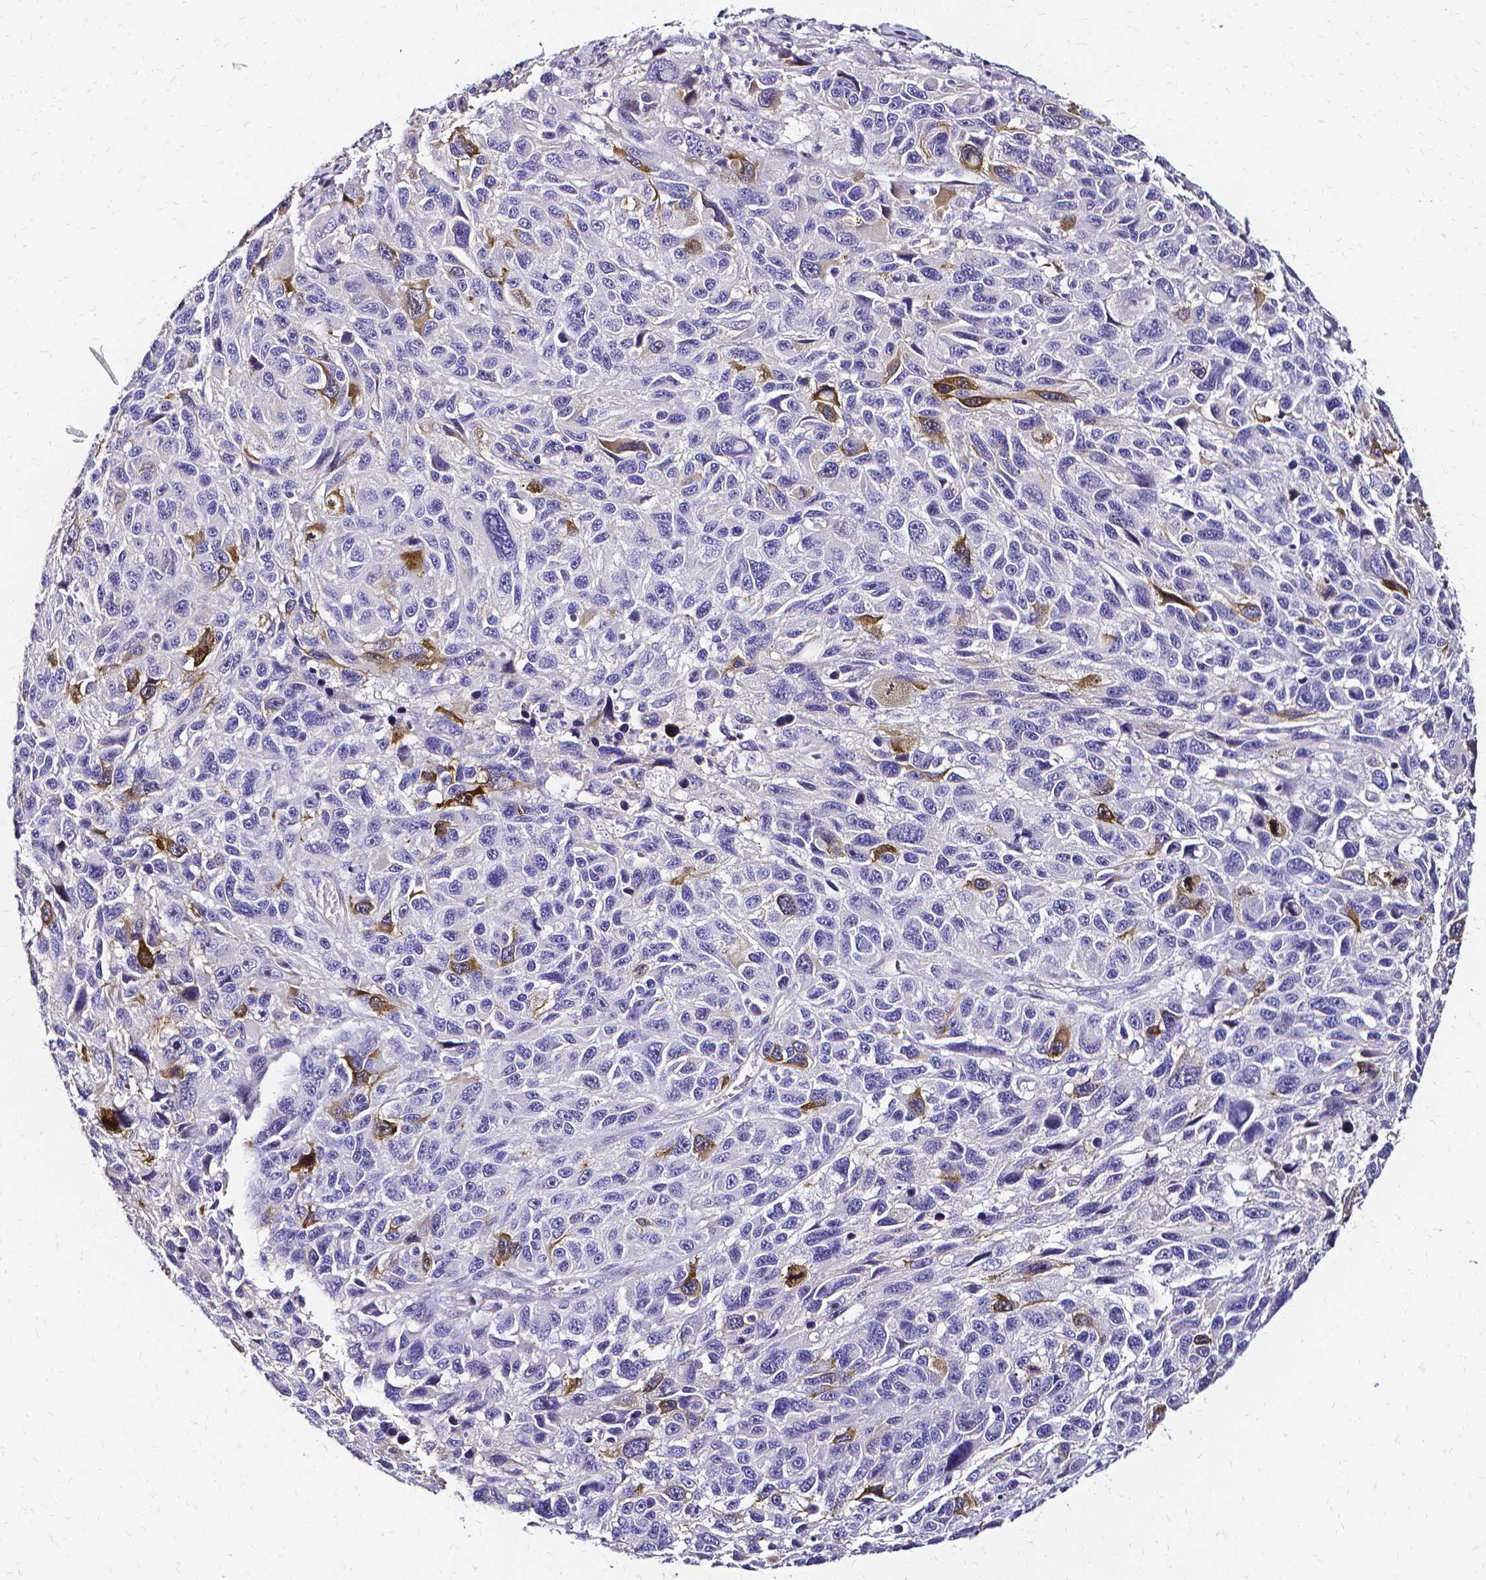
{"staining": {"intensity": "strong", "quantity": "<25%", "location": "cytoplasmic/membranous"}, "tissue": "melanoma", "cell_type": "Tumor cells", "image_type": "cancer", "snomed": [{"axis": "morphology", "description": "Malignant melanoma, NOS"}, {"axis": "topography", "description": "Skin"}], "caption": "Immunohistochemistry (IHC) (DAB) staining of malignant melanoma reveals strong cytoplasmic/membranous protein staining in approximately <25% of tumor cells. Using DAB (3,3'-diaminobenzidine) (brown) and hematoxylin (blue) stains, captured at high magnification using brightfield microscopy.", "gene": "CCNB1", "patient": {"sex": "male", "age": 53}}